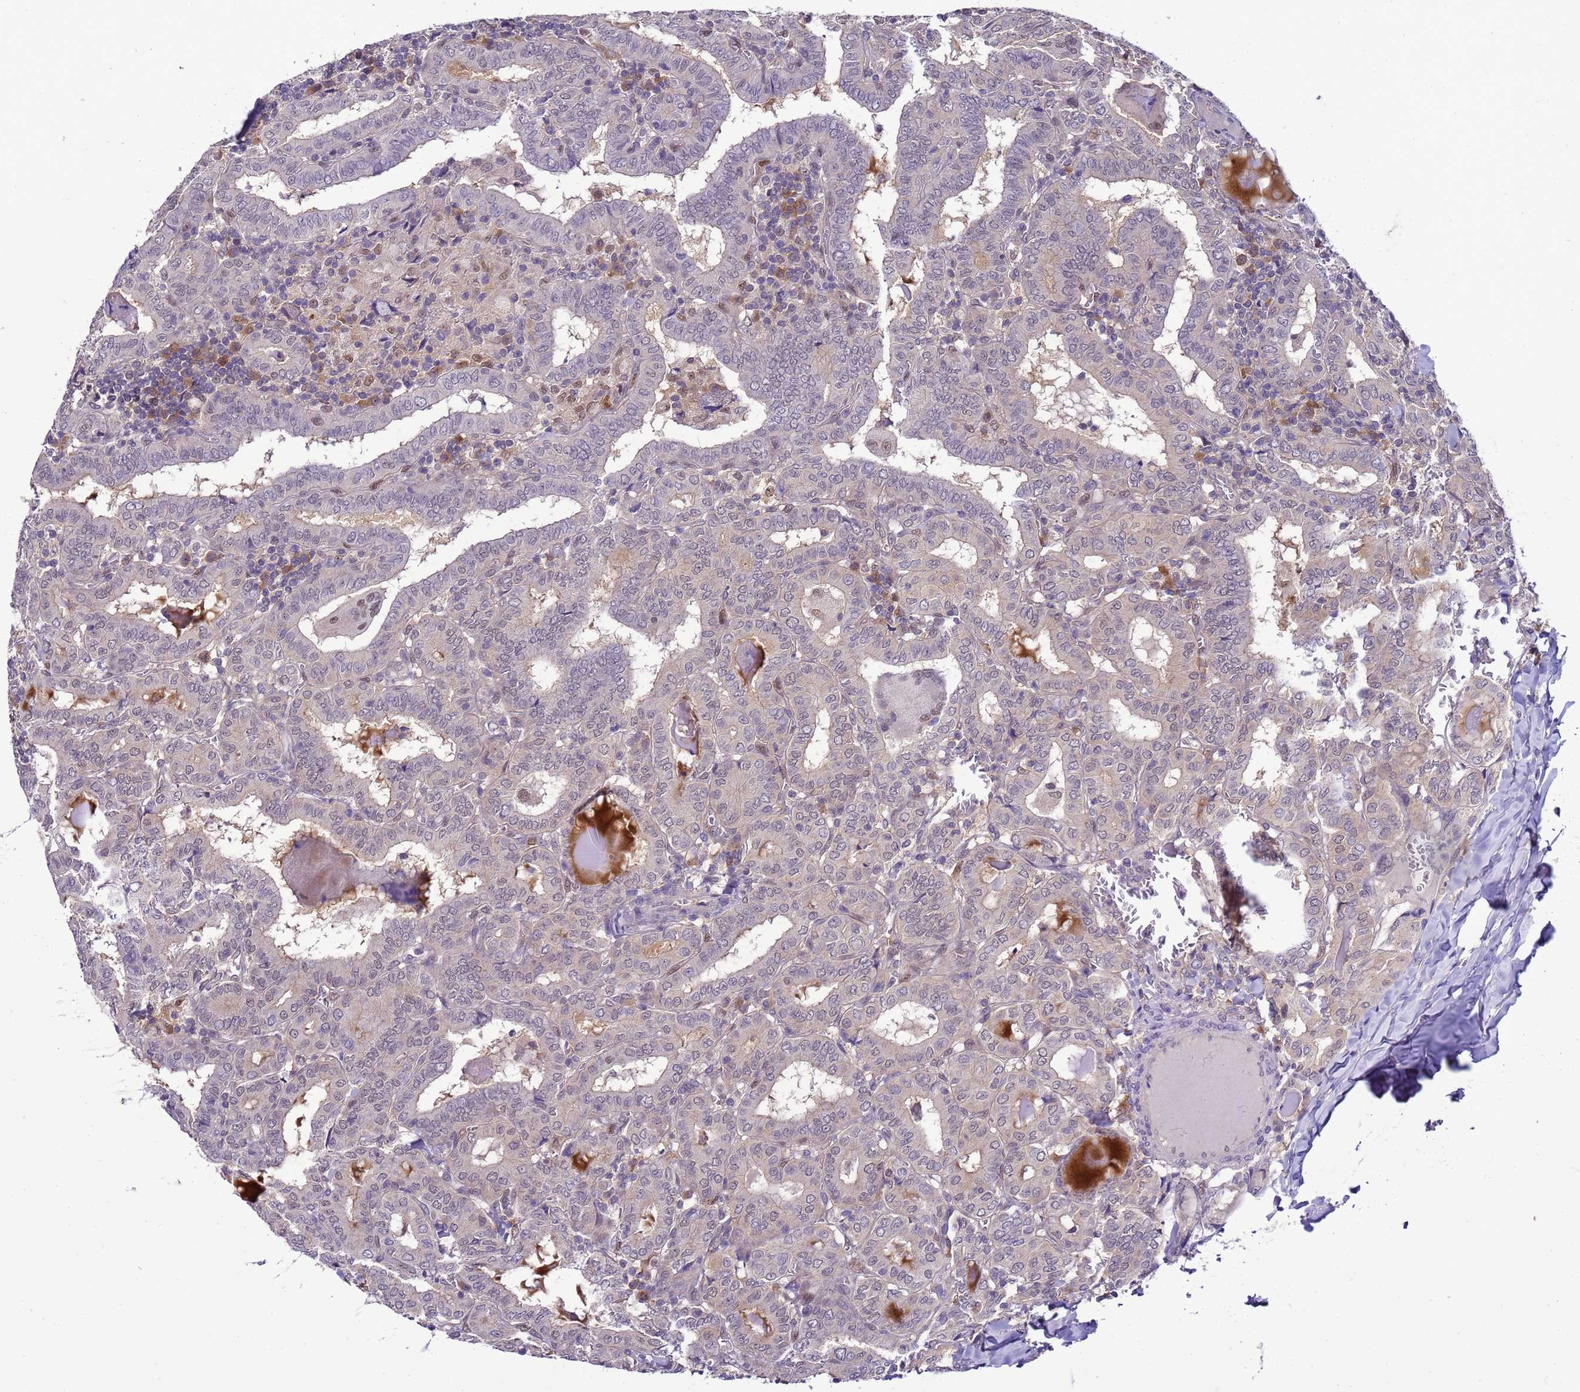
{"staining": {"intensity": "negative", "quantity": "none", "location": "none"}, "tissue": "thyroid cancer", "cell_type": "Tumor cells", "image_type": "cancer", "snomed": [{"axis": "morphology", "description": "Papillary adenocarcinoma, NOS"}, {"axis": "topography", "description": "Thyroid gland"}], "caption": "The image reveals no staining of tumor cells in thyroid cancer (papillary adenocarcinoma).", "gene": "DDI2", "patient": {"sex": "female", "age": 72}}